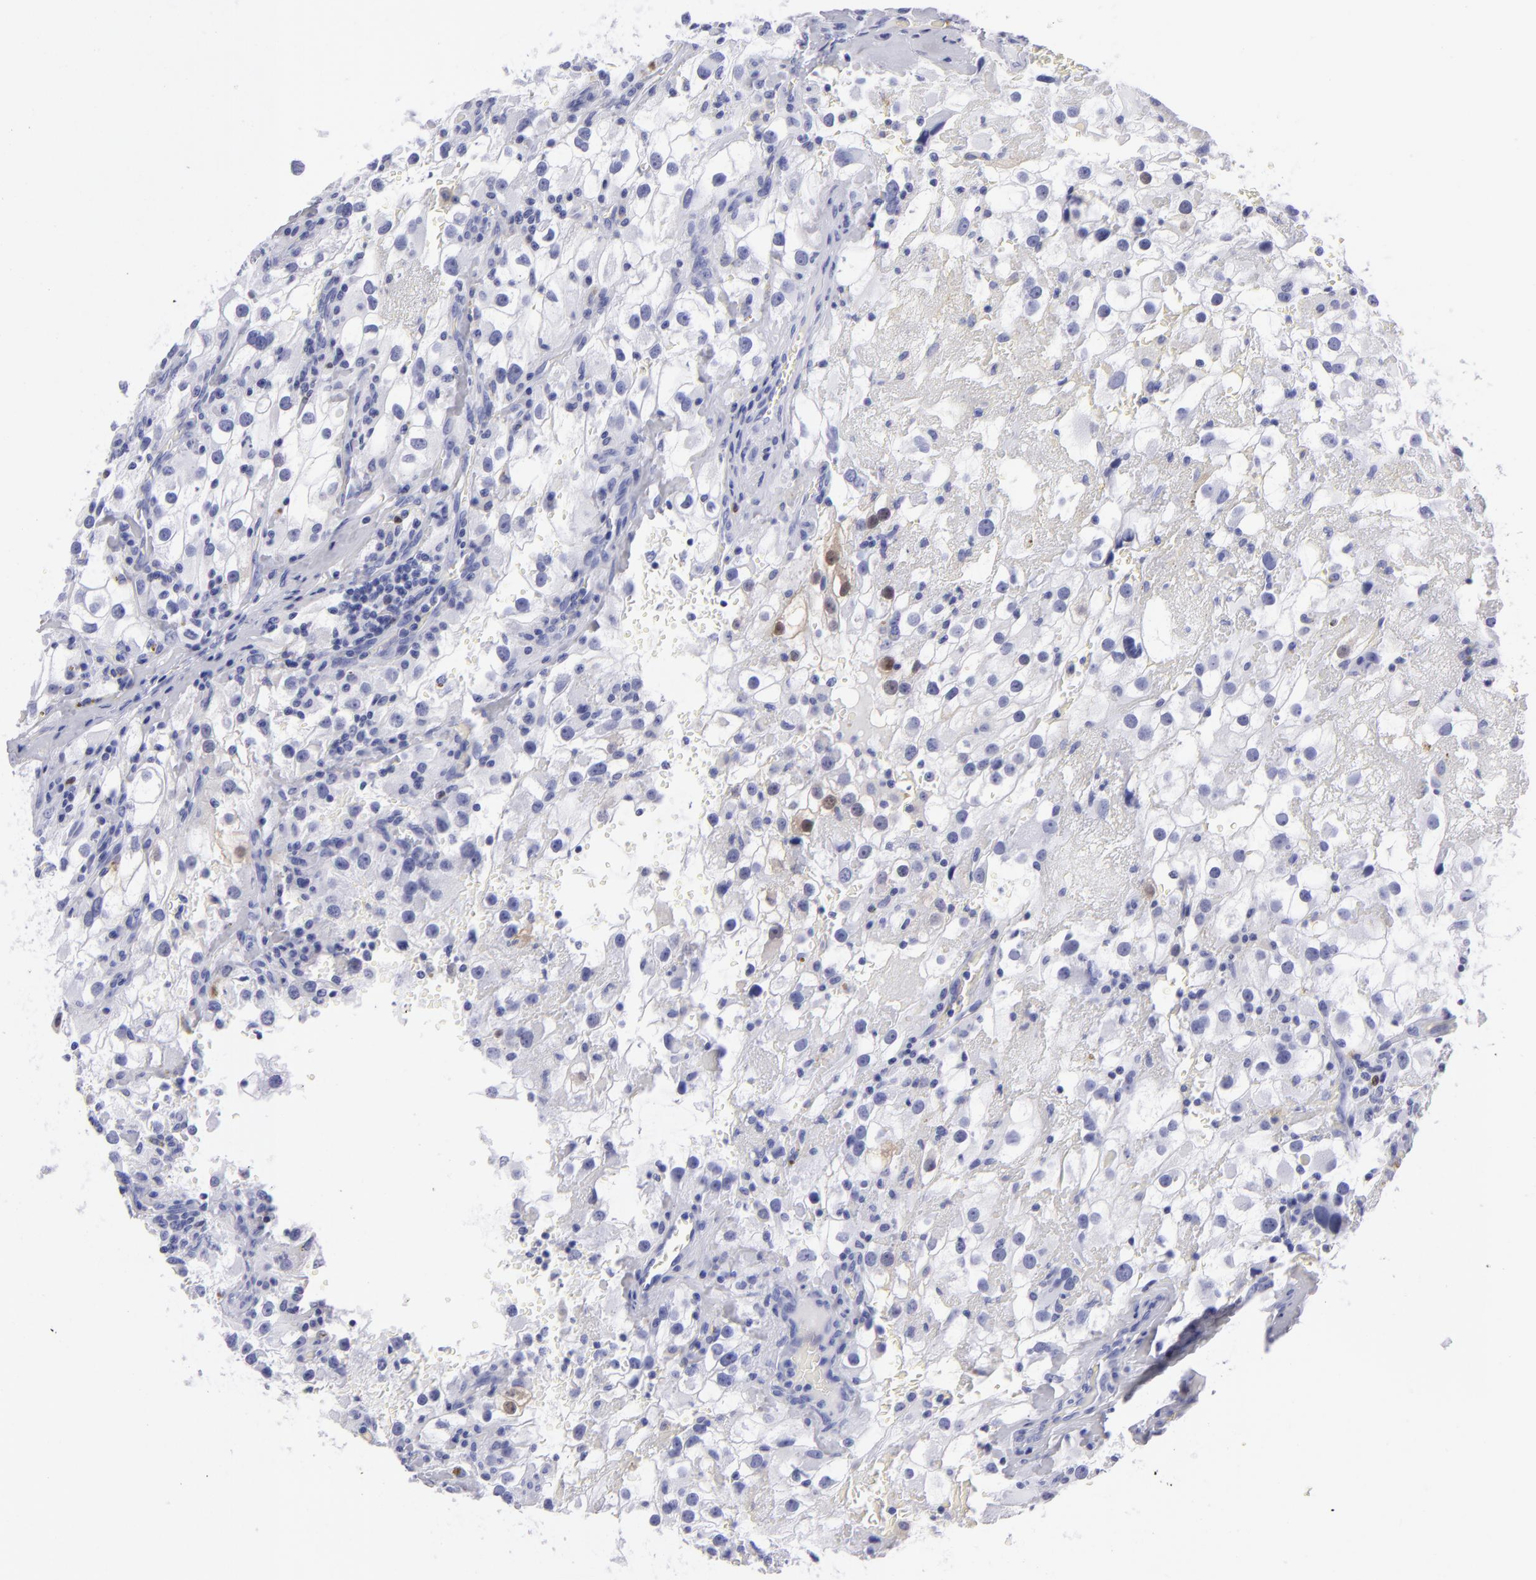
{"staining": {"intensity": "negative", "quantity": "none", "location": "none"}, "tissue": "renal cancer", "cell_type": "Tumor cells", "image_type": "cancer", "snomed": [{"axis": "morphology", "description": "Adenocarcinoma, NOS"}, {"axis": "topography", "description": "Kidney"}], "caption": "There is no significant staining in tumor cells of adenocarcinoma (renal).", "gene": "PVALB", "patient": {"sex": "female", "age": 52}}